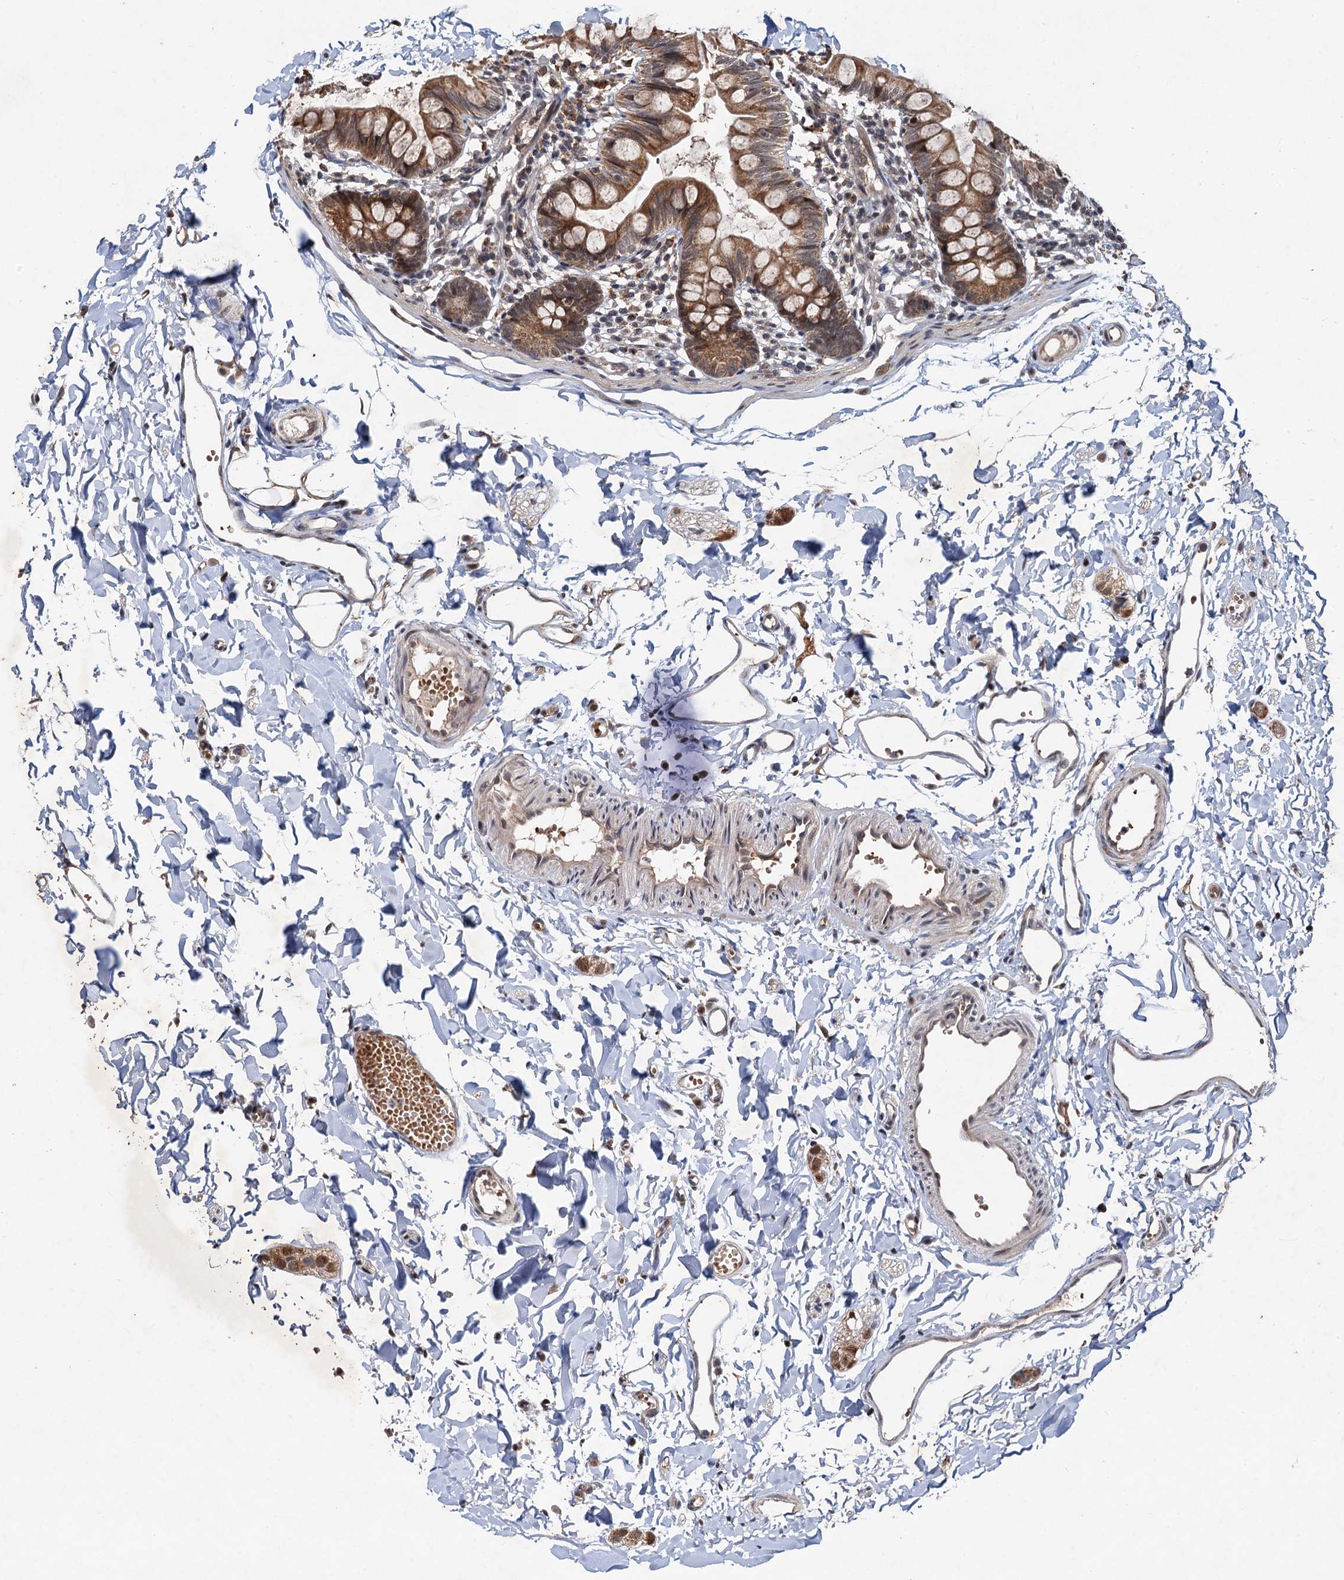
{"staining": {"intensity": "moderate", "quantity": ">75%", "location": "cytoplasmic/membranous"}, "tissue": "small intestine", "cell_type": "Glandular cells", "image_type": "normal", "snomed": [{"axis": "morphology", "description": "Normal tissue, NOS"}, {"axis": "topography", "description": "Small intestine"}], "caption": "DAB immunohistochemical staining of normal human small intestine reveals moderate cytoplasmic/membranous protein expression in about >75% of glandular cells.", "gene": "REP15", "patient": {"sex": "male", "age": 7}}